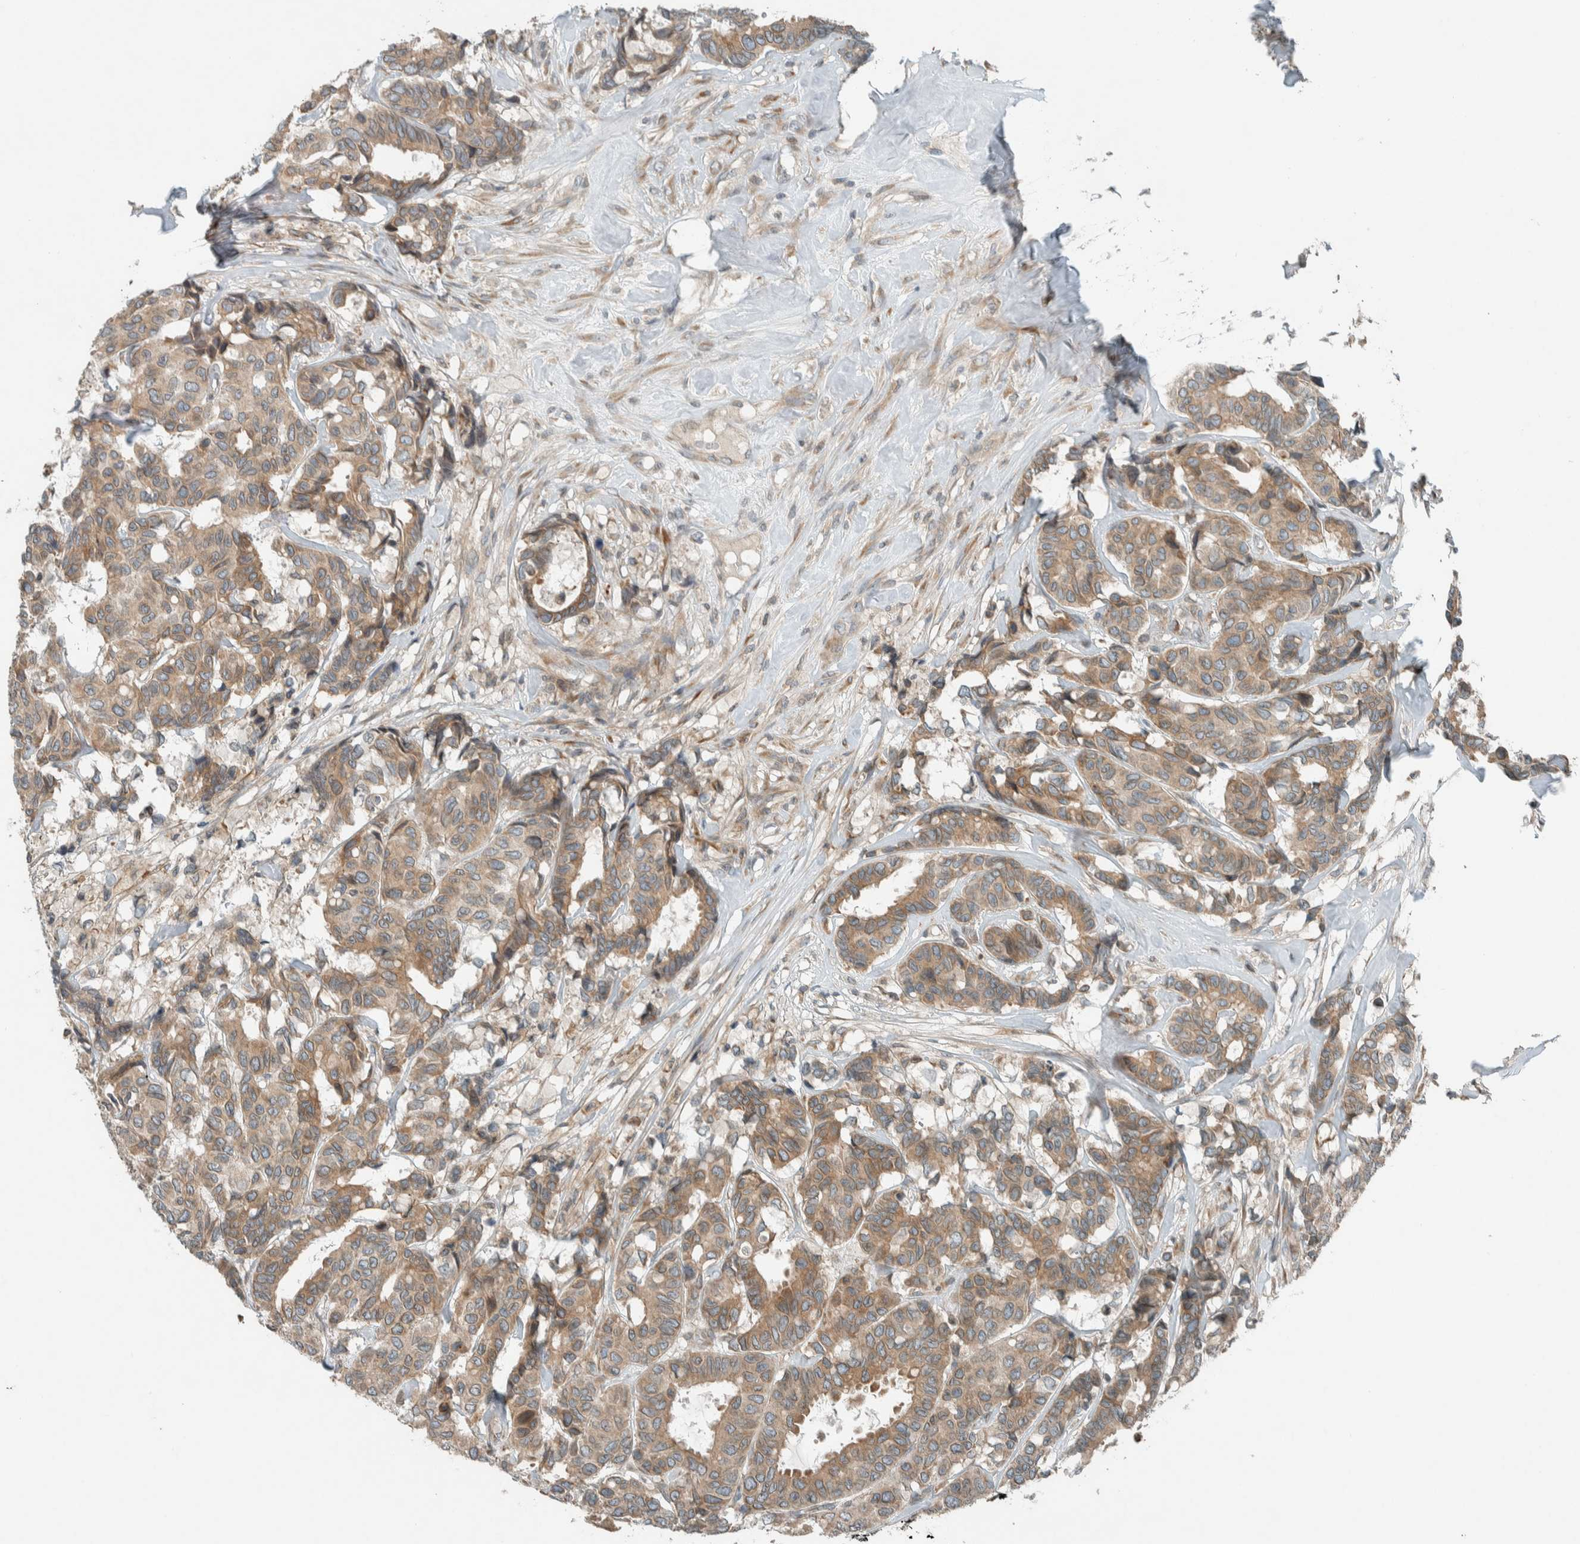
{"staining": {"intensity": "moderate", "quantity": ">75%", "location": "cytoplasmic/membranous"}, "tissue": "breast cancer", "cell_type": "Tumor cells", "image_type": "cancer", "snomed": [{"axis": "morphology", "description": "Duct carcinoma"}, {"axis": "topography", "description": "Breast"}], "caption": "Intraductal carcinoma (breast) was stained to show a protein in brown. There is medium levels of moderate cytoplasmic/membranous positivity in about >75% of tumor cells.", "gene": "SEL1L", "patient": {"sex": "female", "age": 87}}